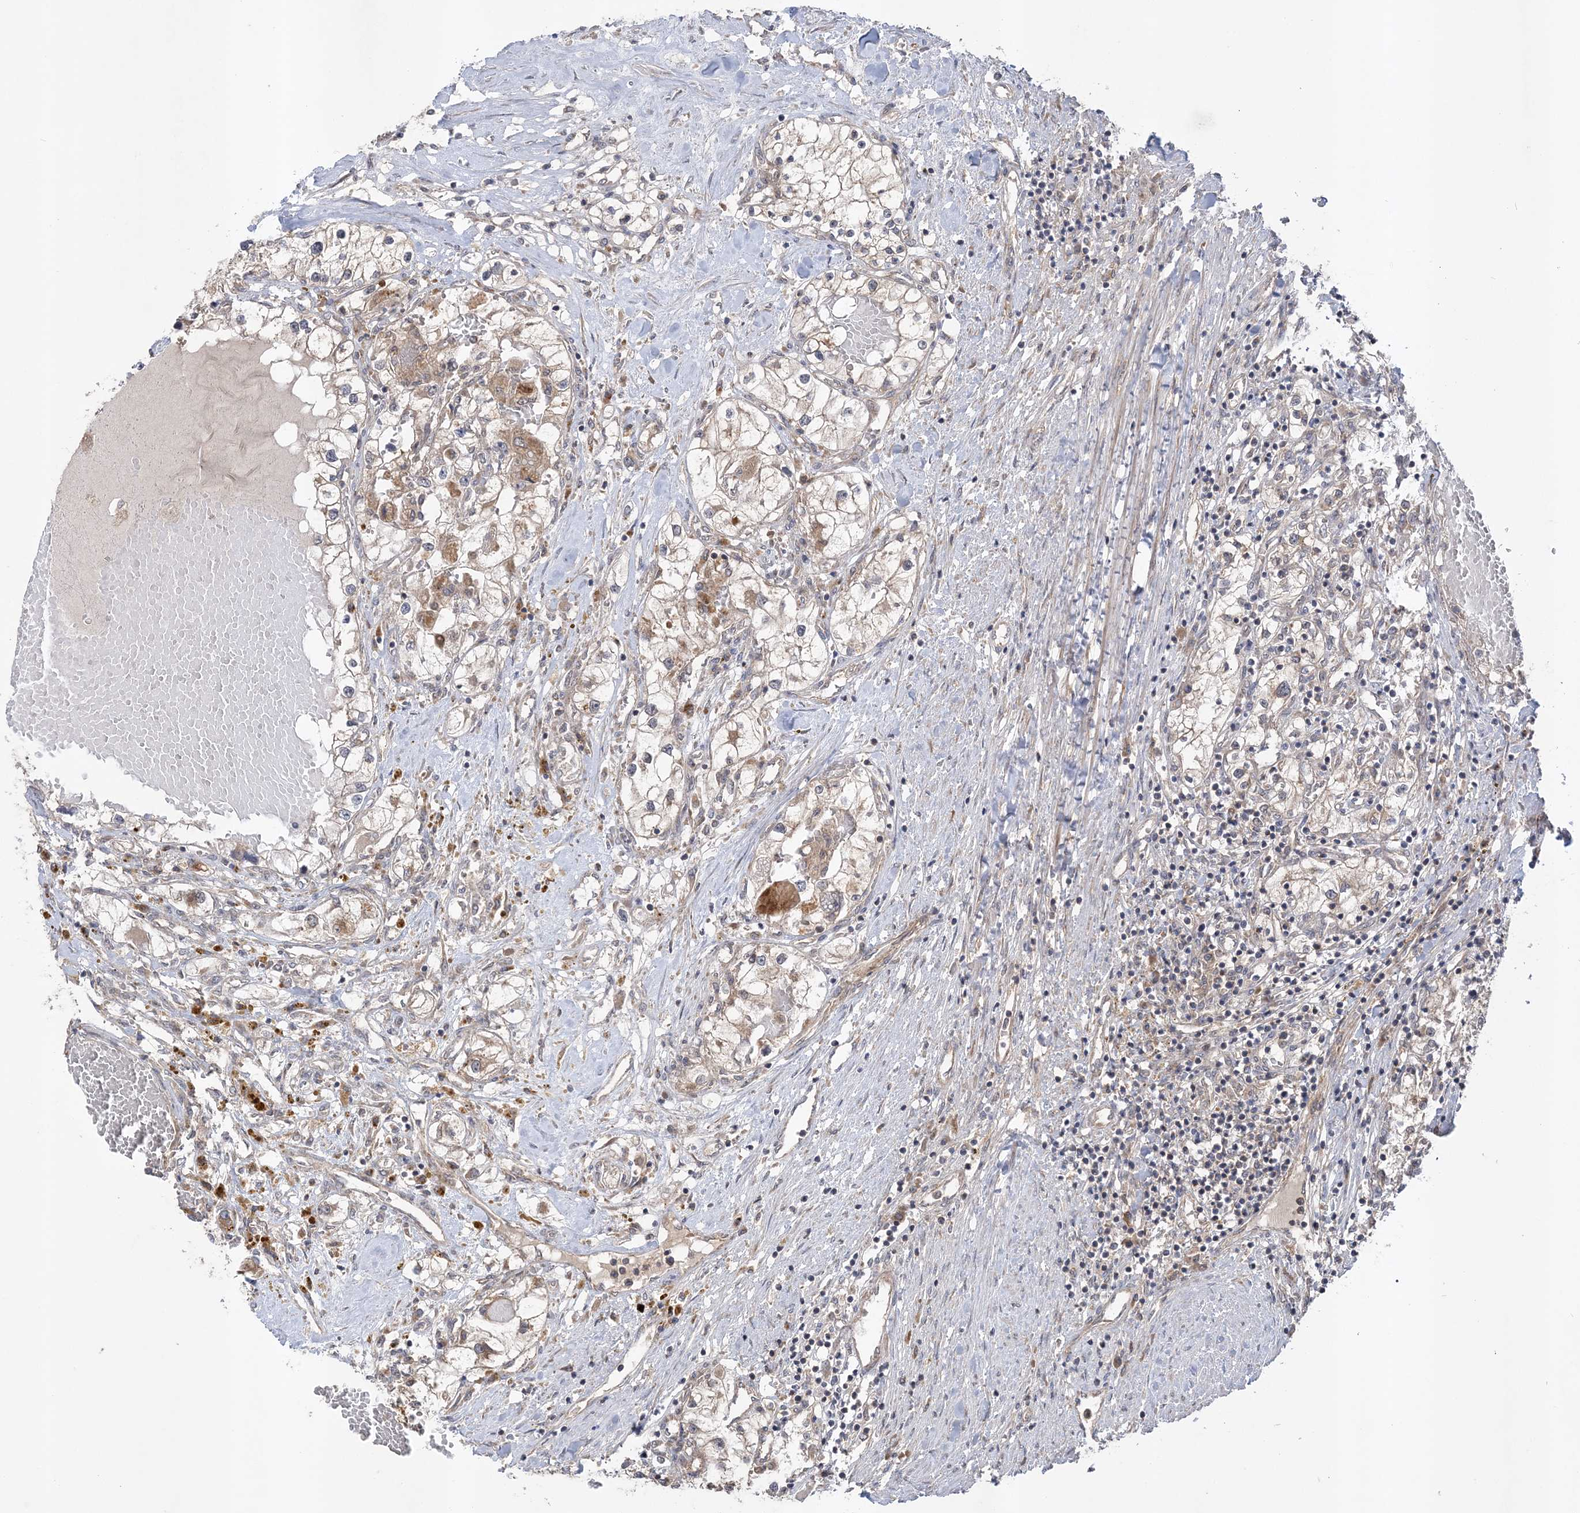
{"staining": {"intensity": "moderate", "quantity": "<25%", "location": "cytoplasmic/membranous"}, "tissue": "renal cancer", "cell_type": "Tumor cells", "image_type": "cancer", "snomed": [{"axis": "morphology", "description": "Normal tissue, NOS"}, {"axis": "morphology", "description": "Adenocarcinoma, NOS"}, {"axis": "topography", "description": "Kidney"}], "caption": "There is low levels of moderate cytoplasmic/membranous positivity in tumor cells of renal adenocarcinoma, as demonstrated by immunohistochemical staining (brown color).", "gene": "MMADHC", "patient": {"sex": "male", "age": 68}}